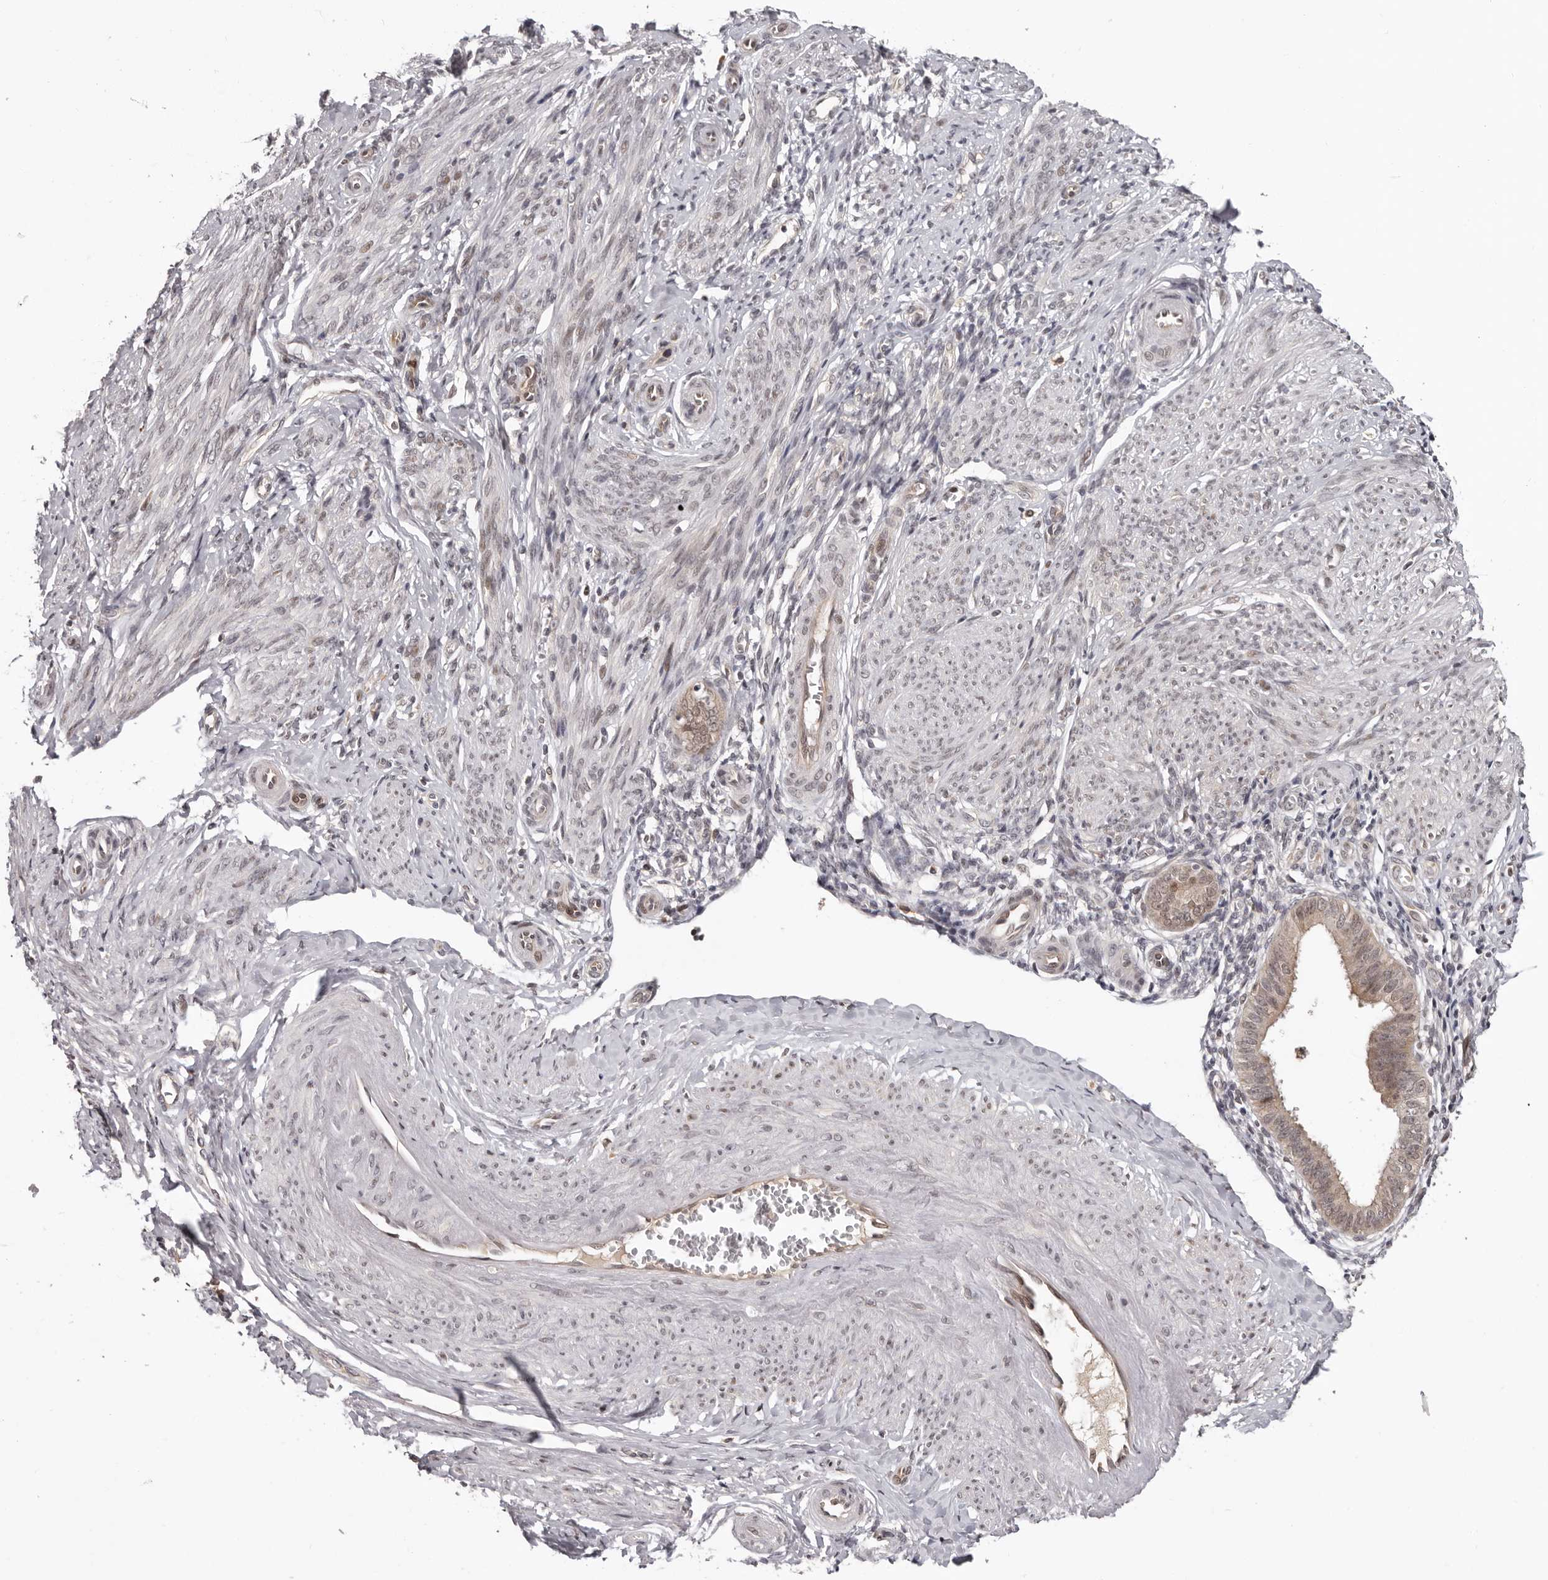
{"staining": {"intensity": "negative", "quantity": "none", "location": "none"}, "tissue": "endometrium", "cell_type": "Cells in endometrial stroma", "image_type": "normal", "snomed": [{"axis": "morphology", "description": "Normal tissue, NOS"}, {"axis": "topography", "description": "Uterus"}, {"axis": "topography", "description": "Endometrium"}], "caption": "This is a image of immunohistochemistry (IHC) staining of normal endometrium, which shows no positivity in cells in endometrial stroma. (DAB (3,3'-diaminobenzidine) immunohistochemistry, high magnification).", "gene": "TBX5", "patient": {"sex": "female", "age": 48}}